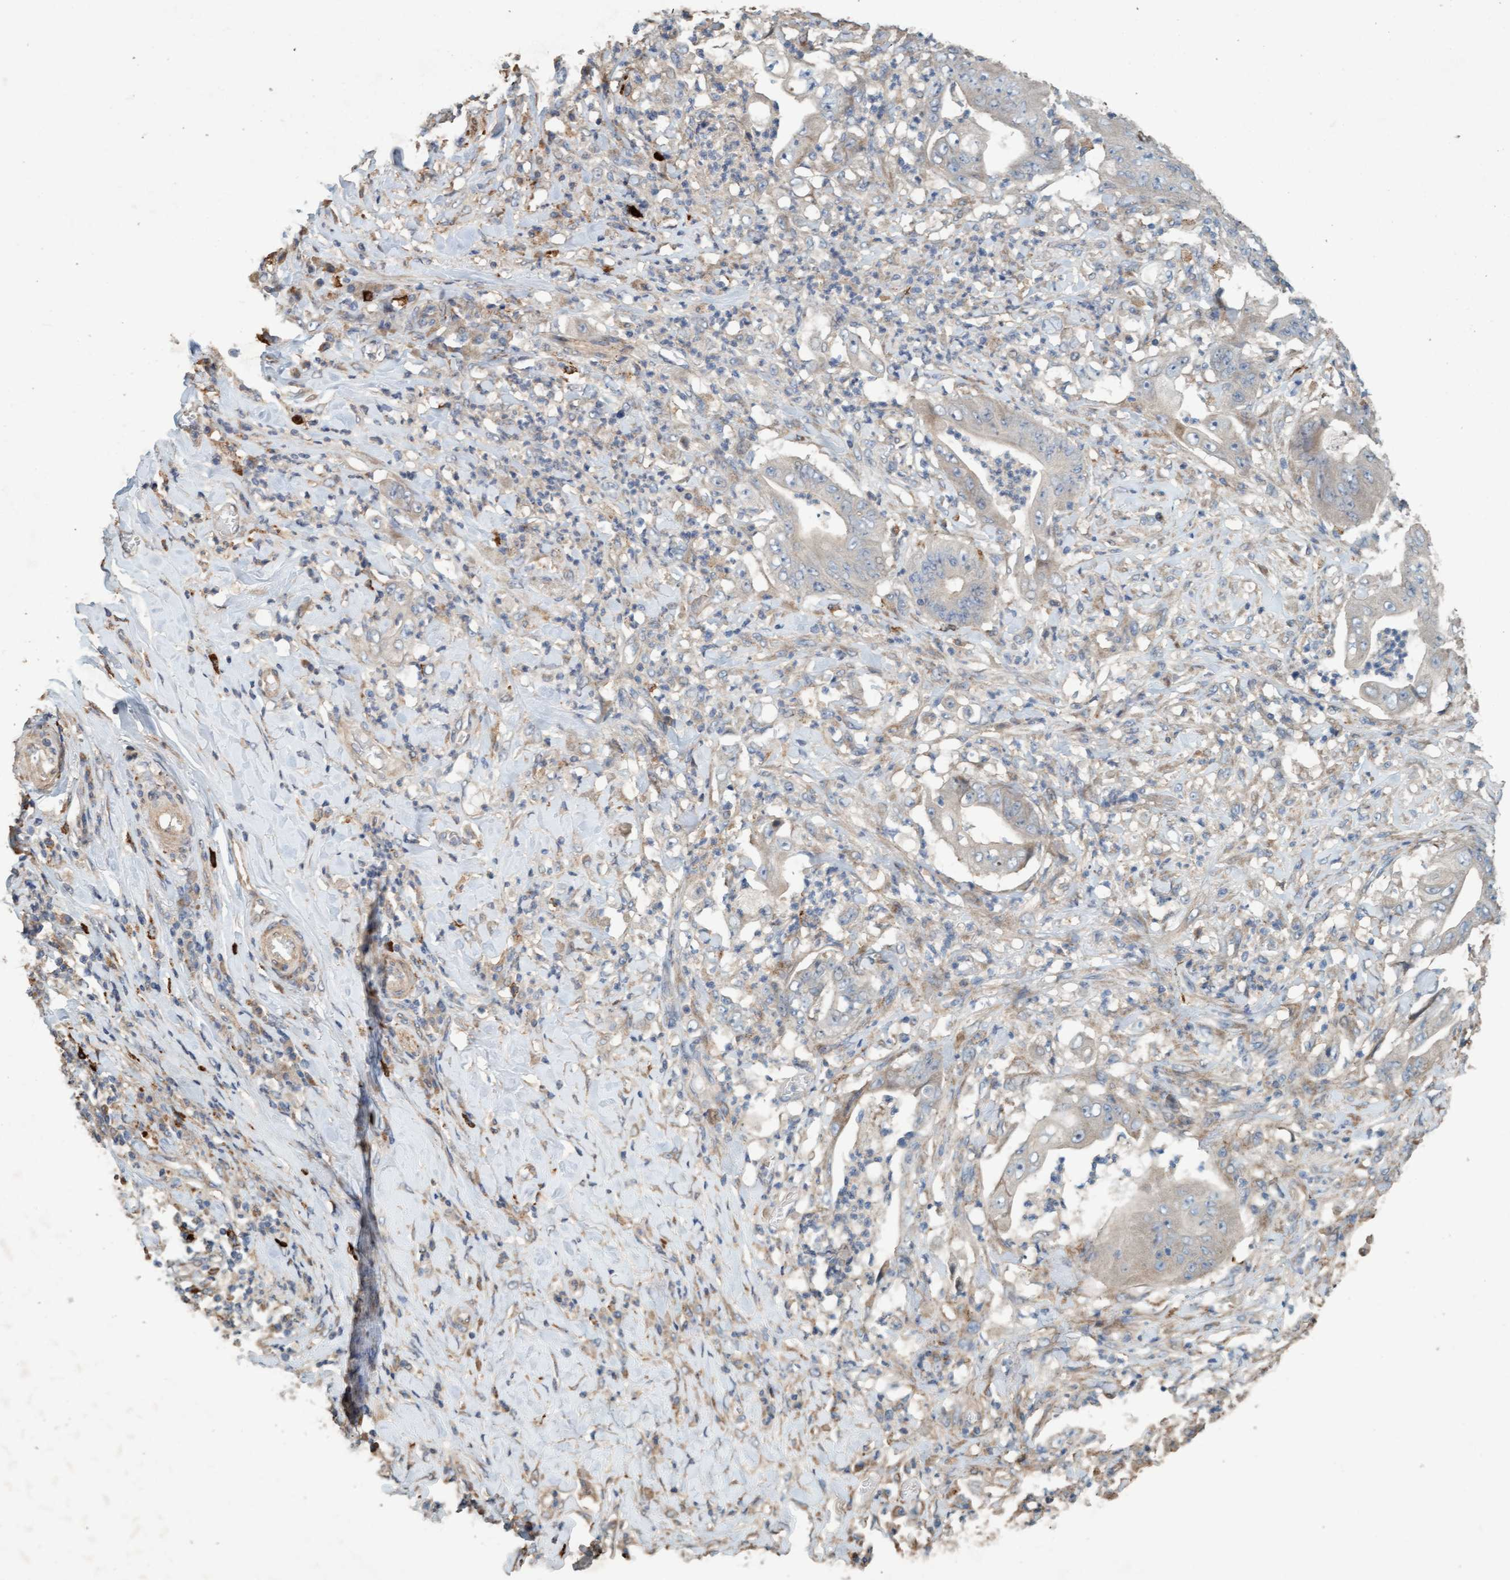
{"staining": {"intensity": "negative", "quantity": "none", "location": "none"}, "tissue": "stomach cancer", "cell_type": "Tumor cells", "image_type": "cancer", "snomed": [{"axis": "morphology", "description": "Adenocarcinoma, NOS"}, {"axis": "topography", "description": "Stomach"}], "caption": "Image shows no protein expression in tumor cells of adenocarcinoma (stomach) tissue. The staining was performed using DAB to visualize the protein expression in brown, while the nuclei were stained in blue with hematoxylin (Magnification: 20x).", "gene": "LONRF1", "patient": {"sex": "female", "age": 73}}